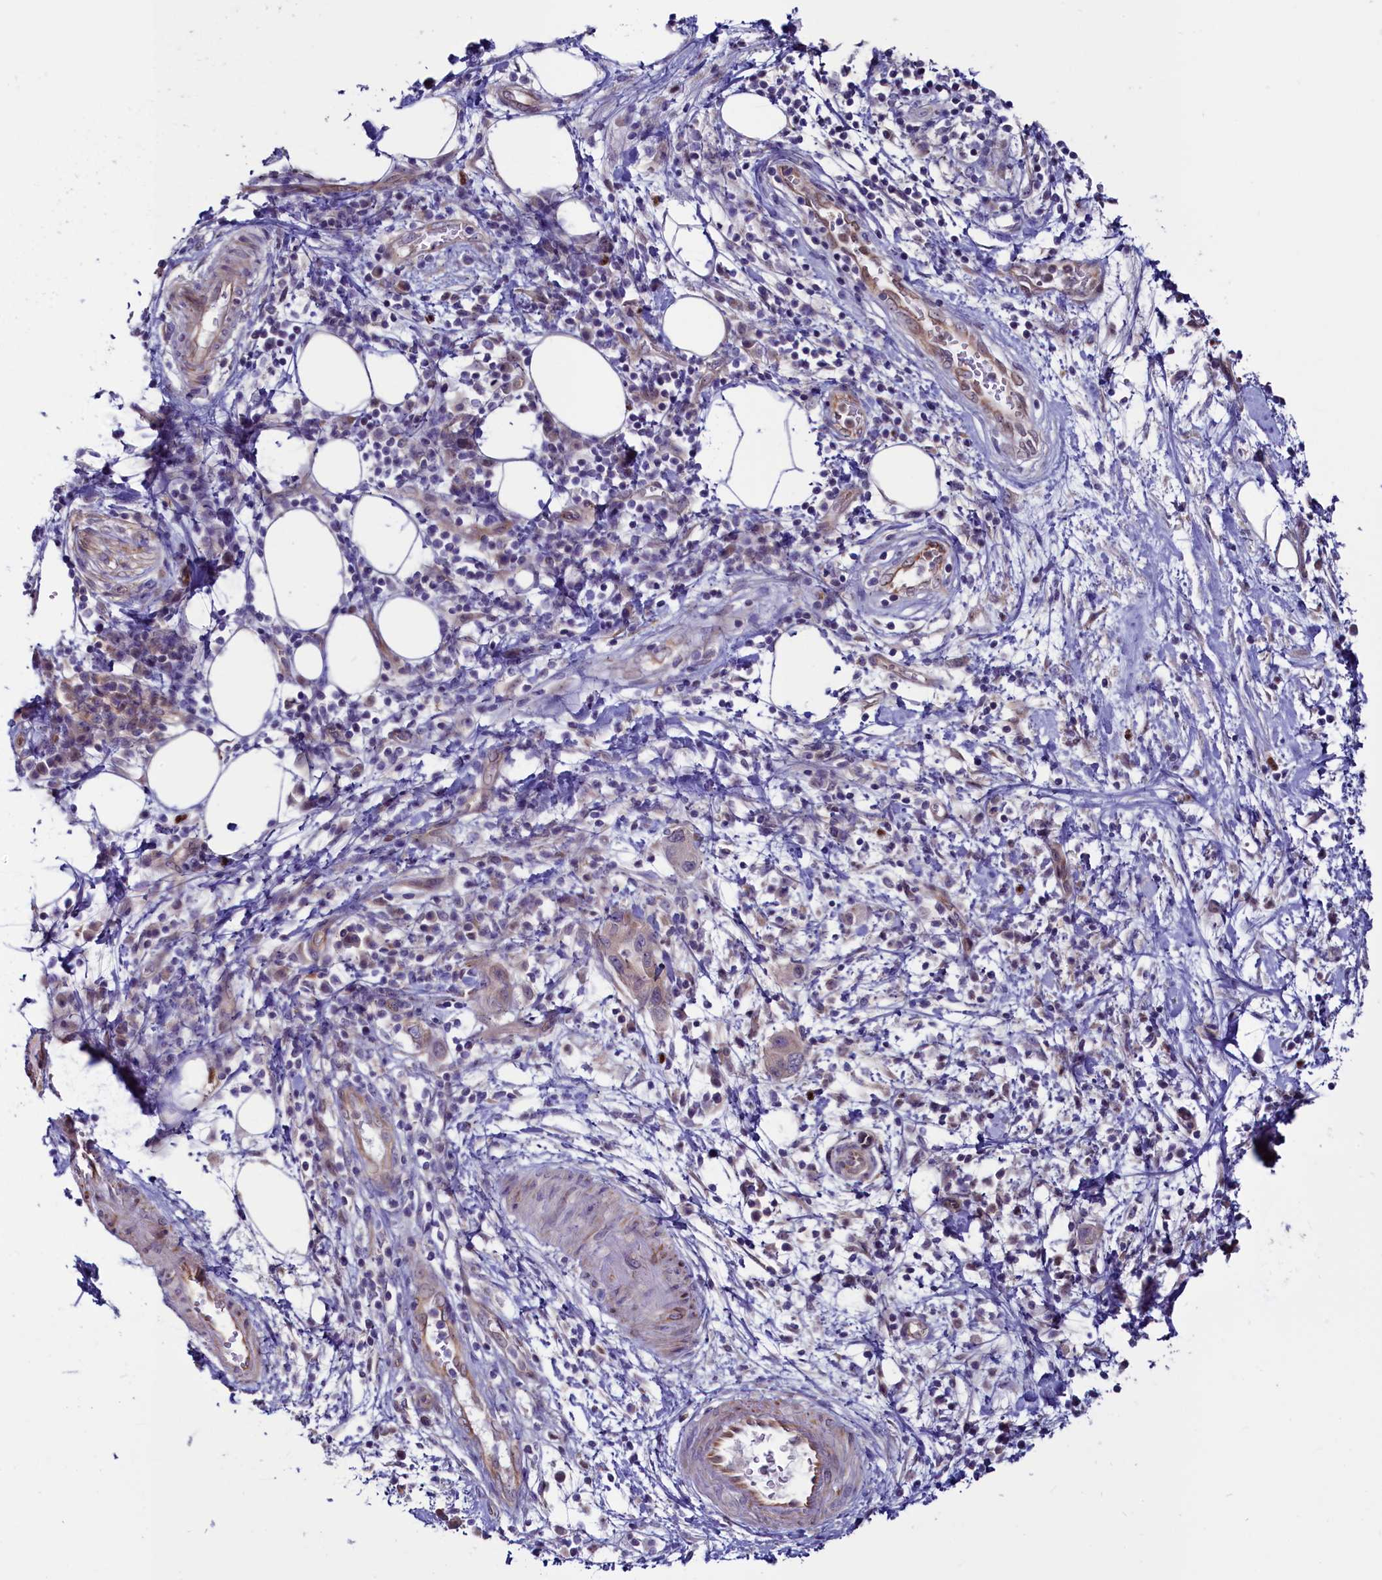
{"staining": {"intensity": "weak", "quantity": "<25%", "location": "cytoplasmic/membranous"}, "tissue": "pancreatic cancer", "cell_type": "Tumor cells", "image_type": "cancer", "snomed": [{"axis": "morphology", "description": "Adenocarcinoma, NOS"}, {"axis": "topography", "description": "Pancreas"}], "caption": "The photomicrograph exhibits no significant staining in tumor cells of pancreatic cancer.", "gene": "PDILT", "patient": {"sex": "female", "age": 73}}